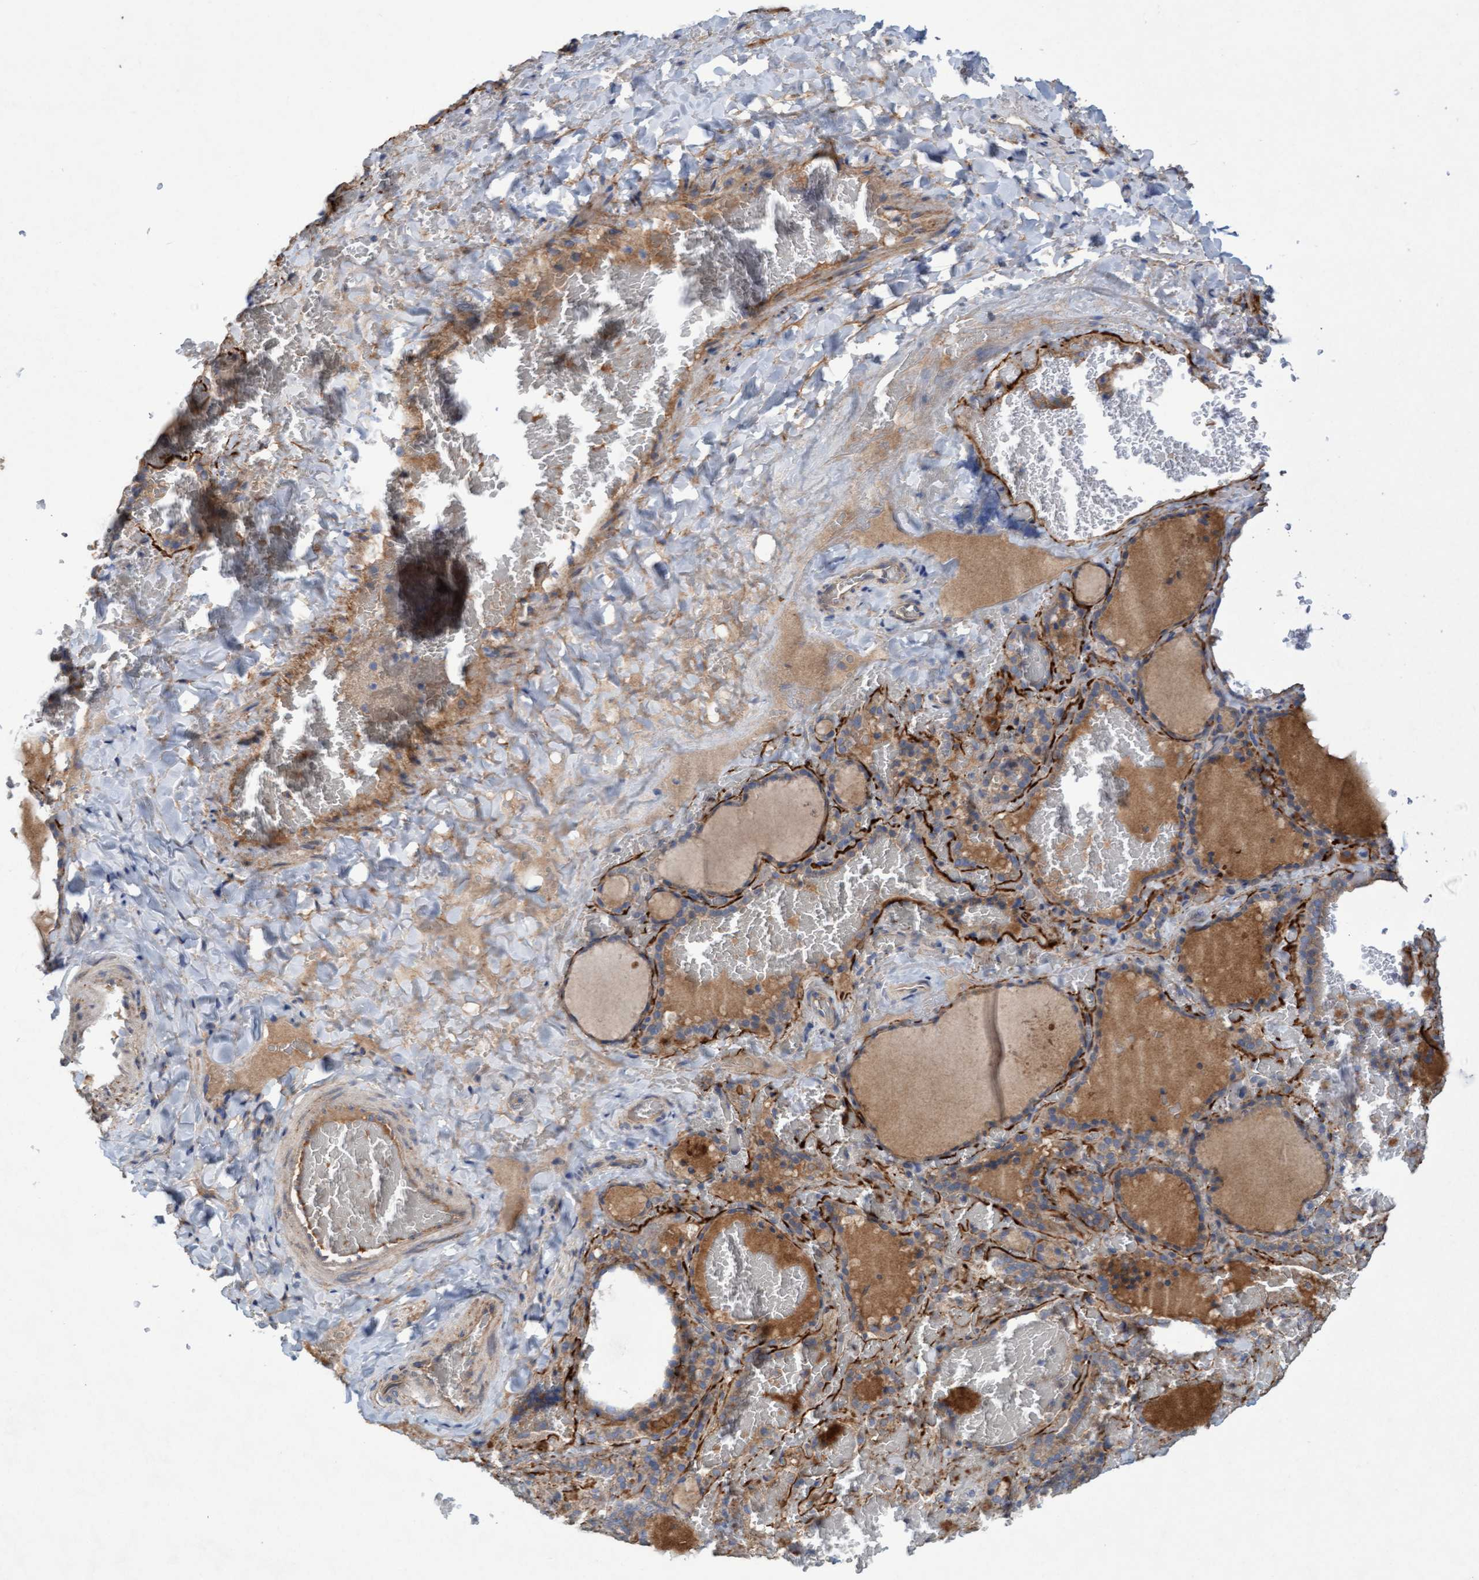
{"staining": {"intensity": "moderate", "quantity": ">75%", "location": "cytoplasmic/membranous"}, "tissue": "thyroid gland", "cell_type": "Glandular cells", "image_type": "normal", "snomed": [{"axis": "morphology", "description": "Normal tissue, NOS"}, {"axis": "topography", "description": "Thyroid gland"}], "caption": "IHC of unremarkable thyroid gland reveals medium levels of moderate cytoplasmic/membranous expression in about >75% of glandular cells. Using DAB (3,3'-diaminobenzidine) (brown) and hematoxylin (blue) stains, captured at high magnification using brightfield microscopy.", "gene": "DDHD2", "patient": {"sex": "female", "age": 22}}